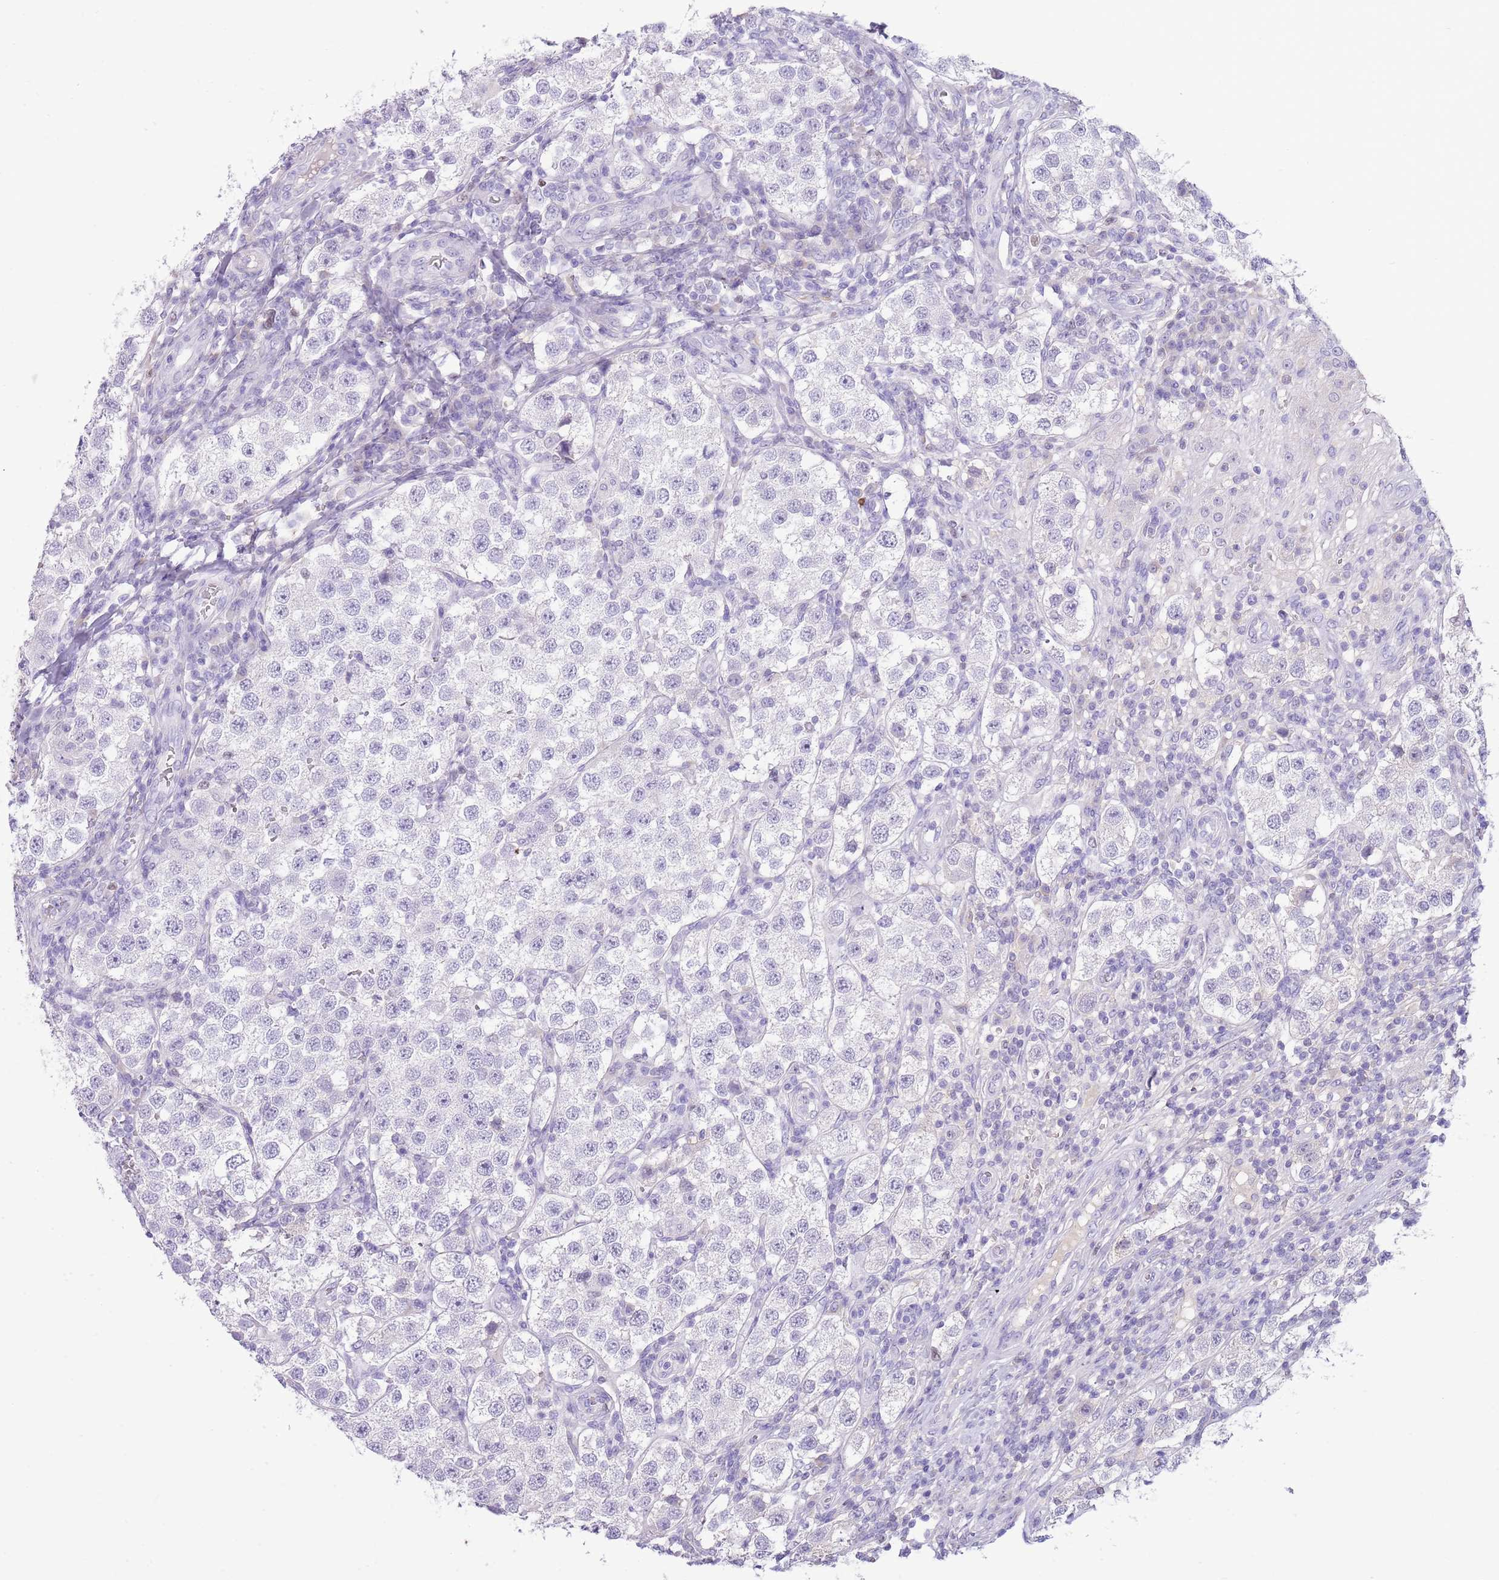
{"staining": {"intensity": "negative", "quantity": "none", "location": "none"}, "tissue": "testis cancer", "cell_type": "Tumor cells", "image_type": "cancer", "snomed": [{"axis": "morphology", "description": "Seminoma, NOS"}, {"axis": "topography", "description": "Testis"}], "caption": "A high-resolution histopathology image shows immunohistochemistry staining of testis cancer (seminoma), which reveals no significant positivity in tumor cells.", "gene": "TOX2", "patient": {"sex": "male", "age": 37}}